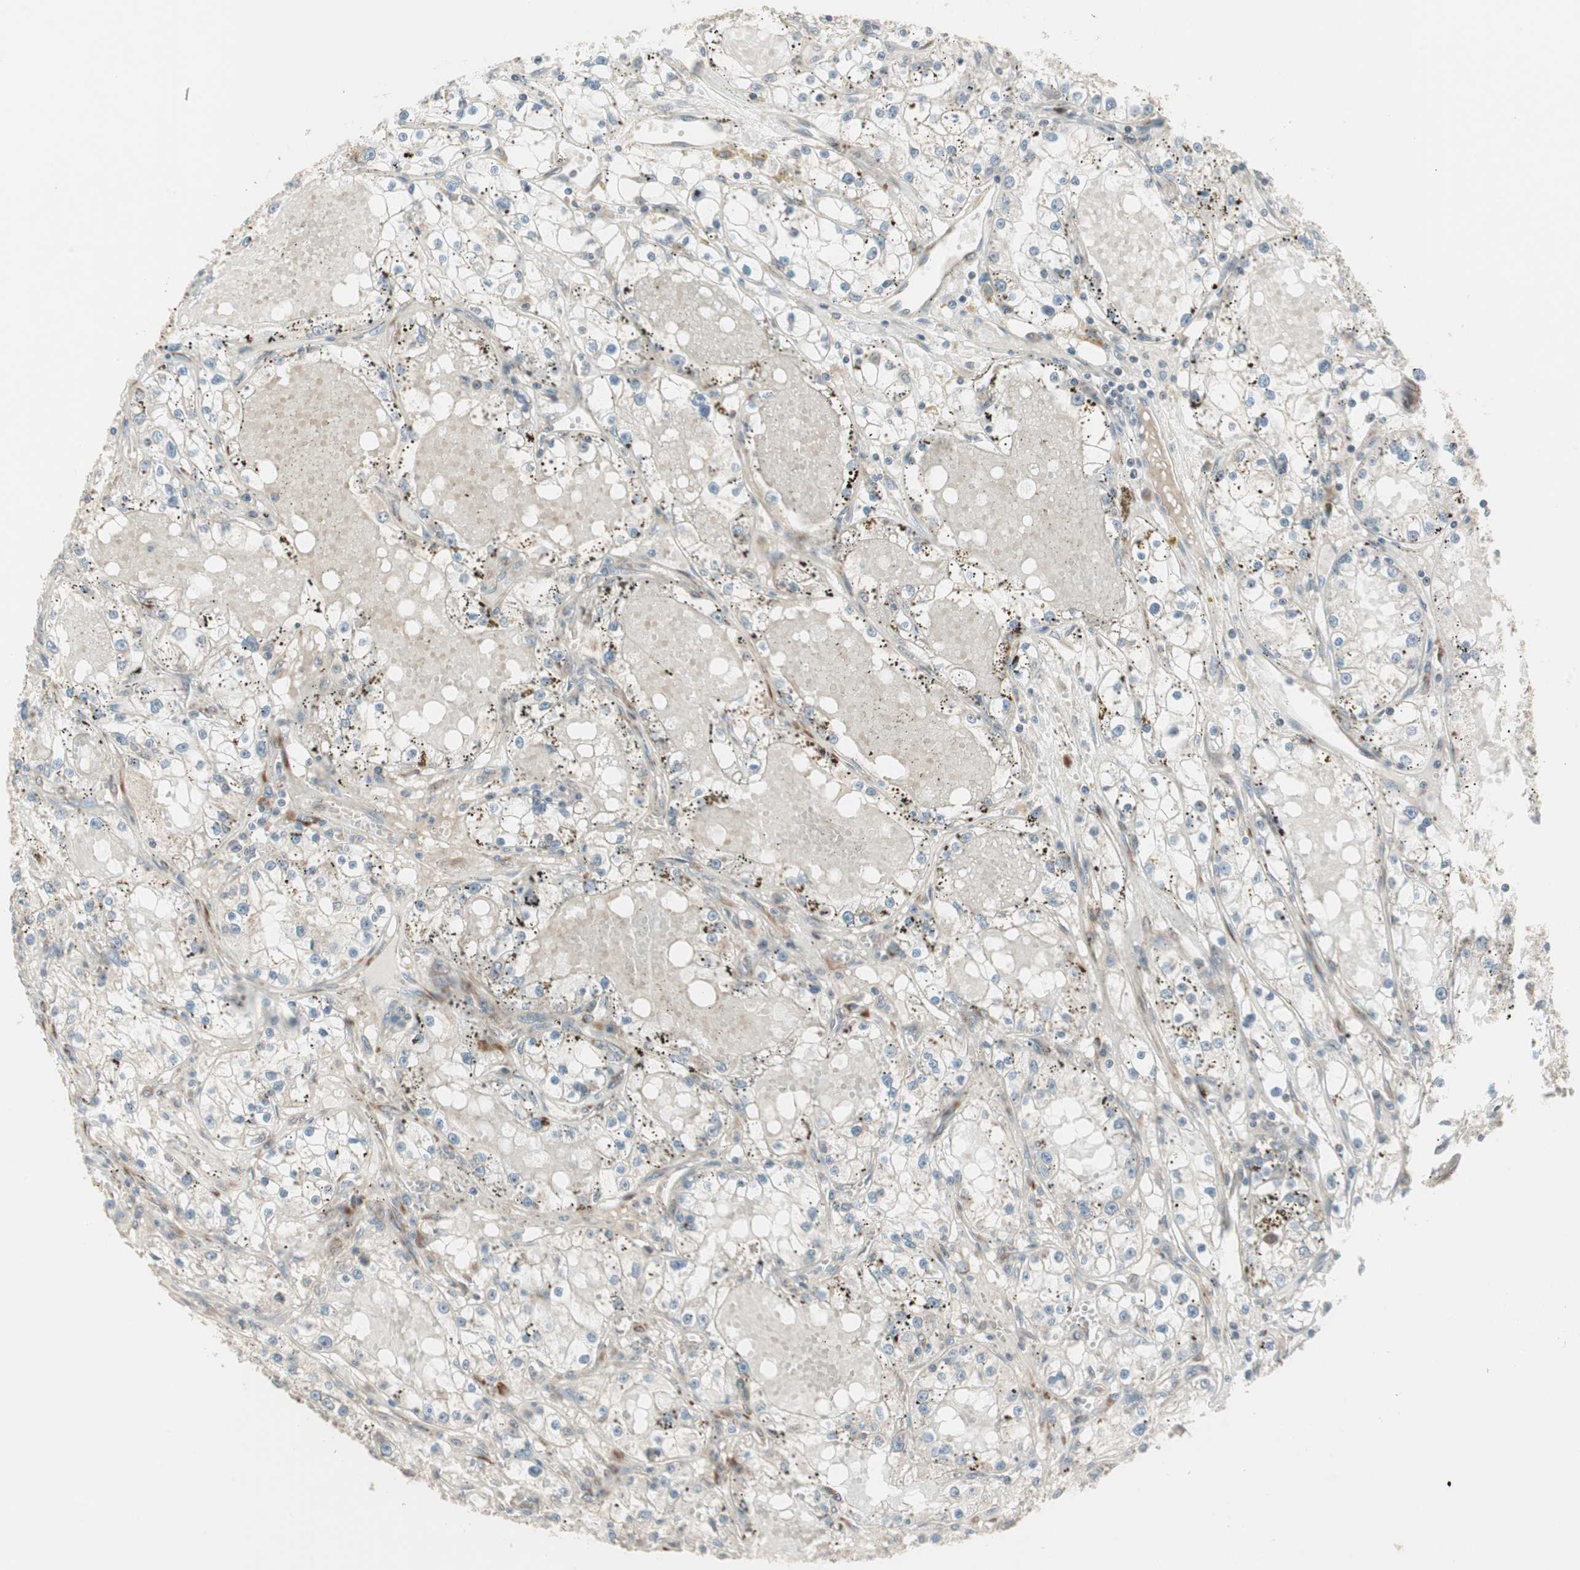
{"staining": {"intensity": "negative", "quantity": "none", "location": "none"}, "tissue": "renal cancer", "cell_type": "Tumor cells", "image_type": "cancer", "snomed": [{"axis": "morphology", "description": "Adenocarcinoma, NOS"}, {"axis": "topography", "description": "Kidney"}], "caption": "This is an immunohistochemistry image of renal cancer. There is no positivity in tumor cells.", "gene": "PPP2R5E", "patient": {"sex": "male", "age": 56}}